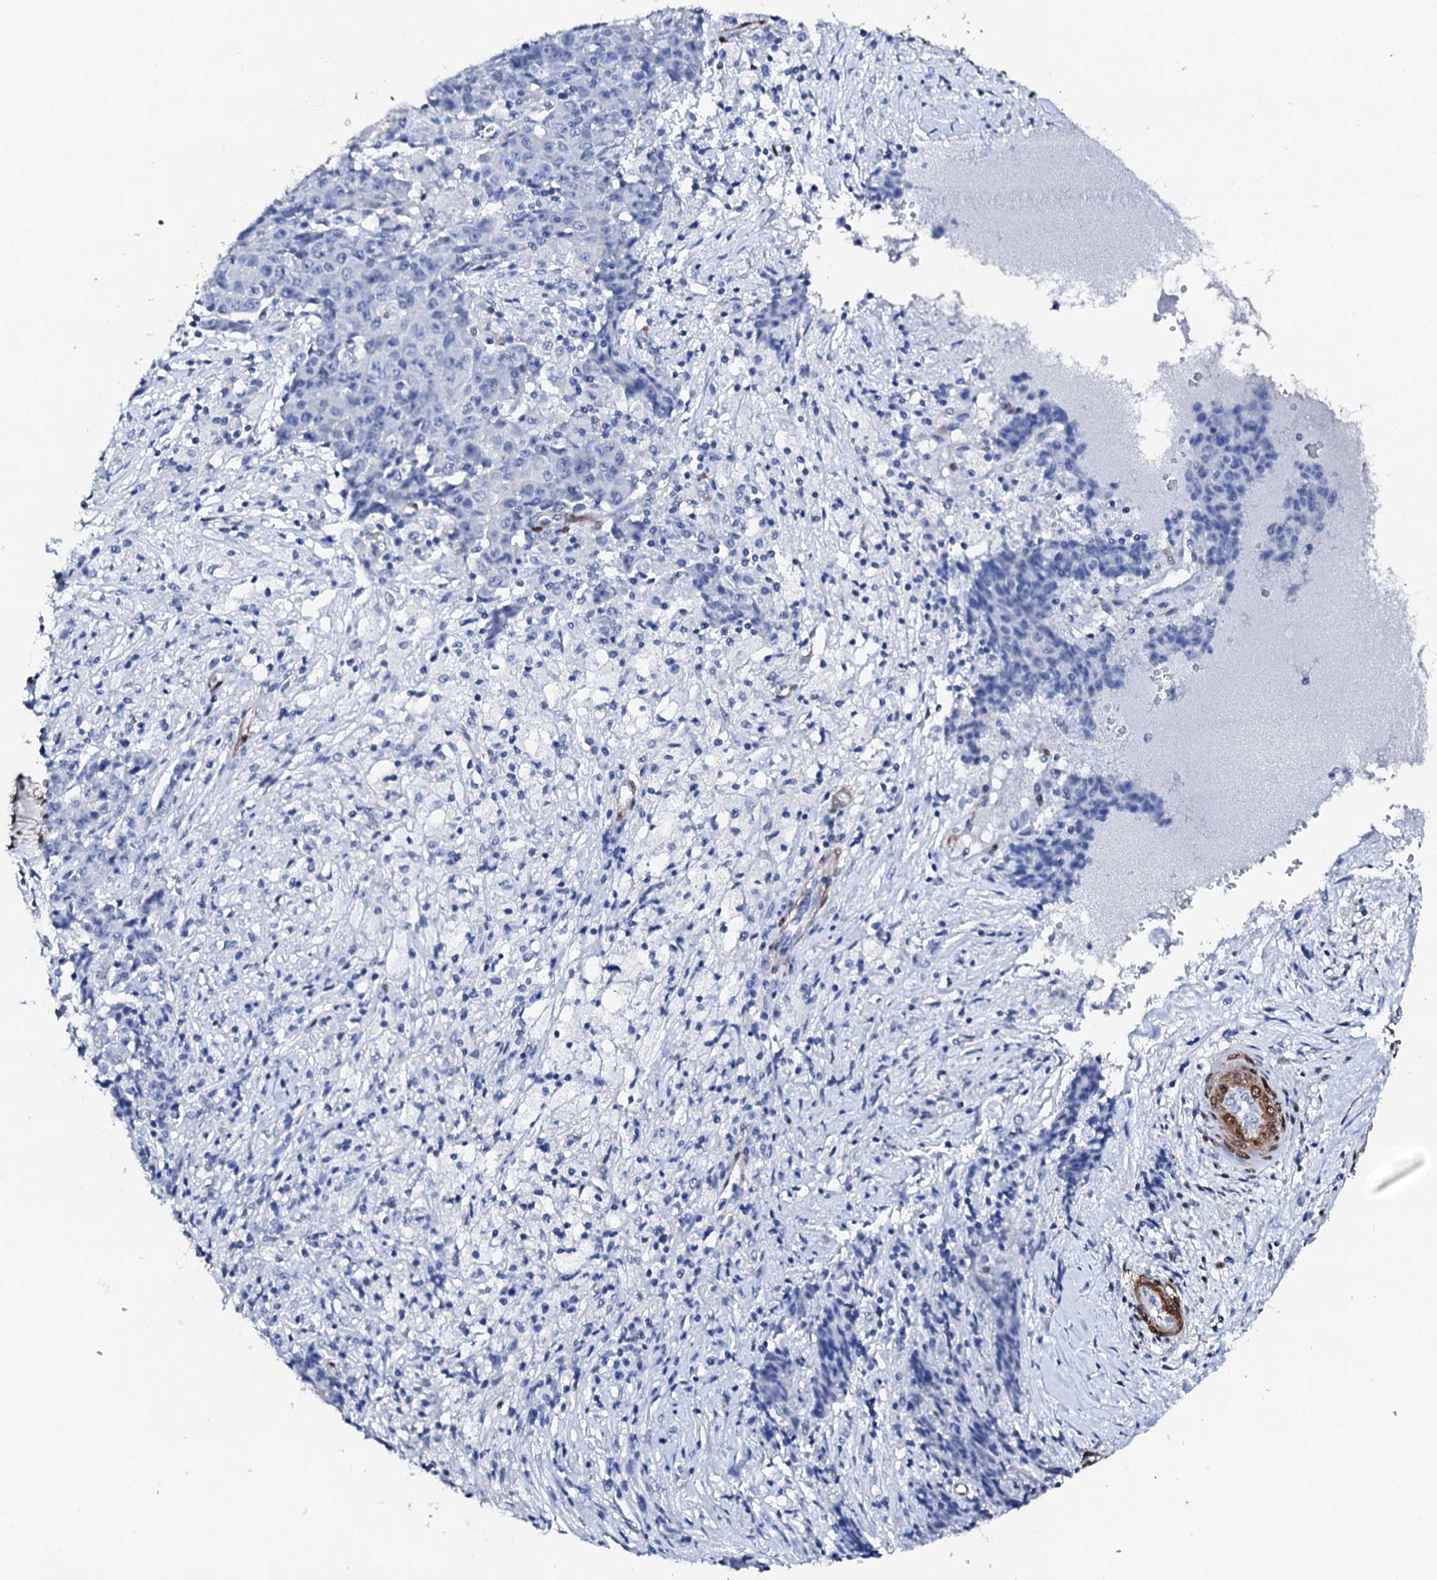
{"staining": {"intensity": "negative", "quantity": "none", "location": "none"}, "tissue": "ovarian cancer", "cell_type": "Tumor cells", "image_type": "cancer", "snomed": [{"axis": "morphology", "description": "Carcinoma, endometroid"}, {"axis": "topography", "description": "Ovary"}], "caption": "Immunohistochemistry (IHC) micrograph of human endometroid carcinoma (ovarian) stained for a protein (brown), which displays no expression in tumor cells.", "gene": "NRIP2", "patient": {"sex": "female", "age": 42}}